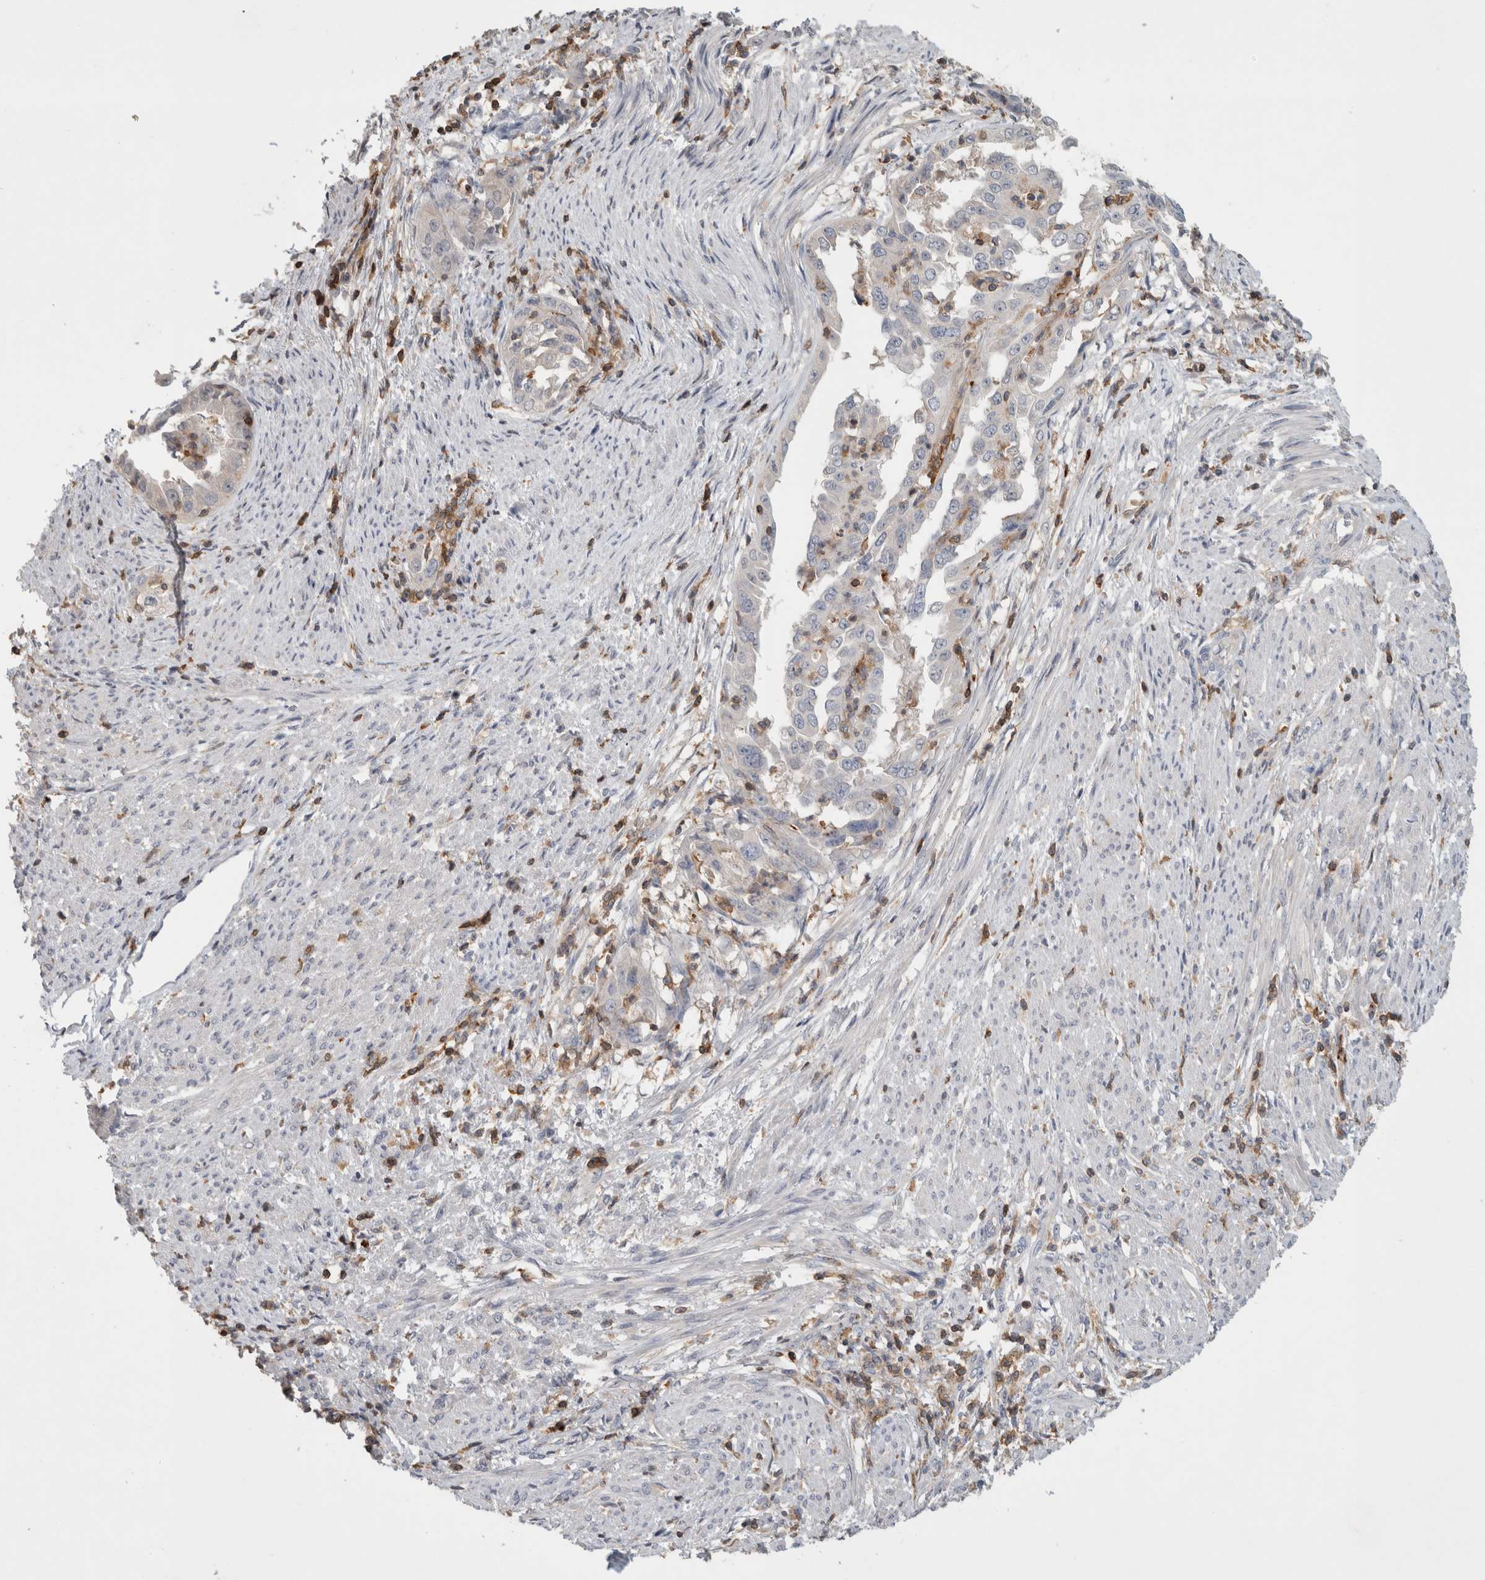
{"staining": {"intensity": "negative", "quantity": "none", "location": "none"}, "tissue": "endometrial cancer", "cell_type": "Tumor cells", "image_type": "cancer", "snomed": [{"axis": "morphology", "description": "Adenocarcinoma, NOS"}, {"axis": "topography", "description": "Endometrium"}], "caption": "Tumor cells are negative for brown protein staining in endometrial cancer.", "gene": "GFRA2", "patient": {"sex": "female", "age": 85}}